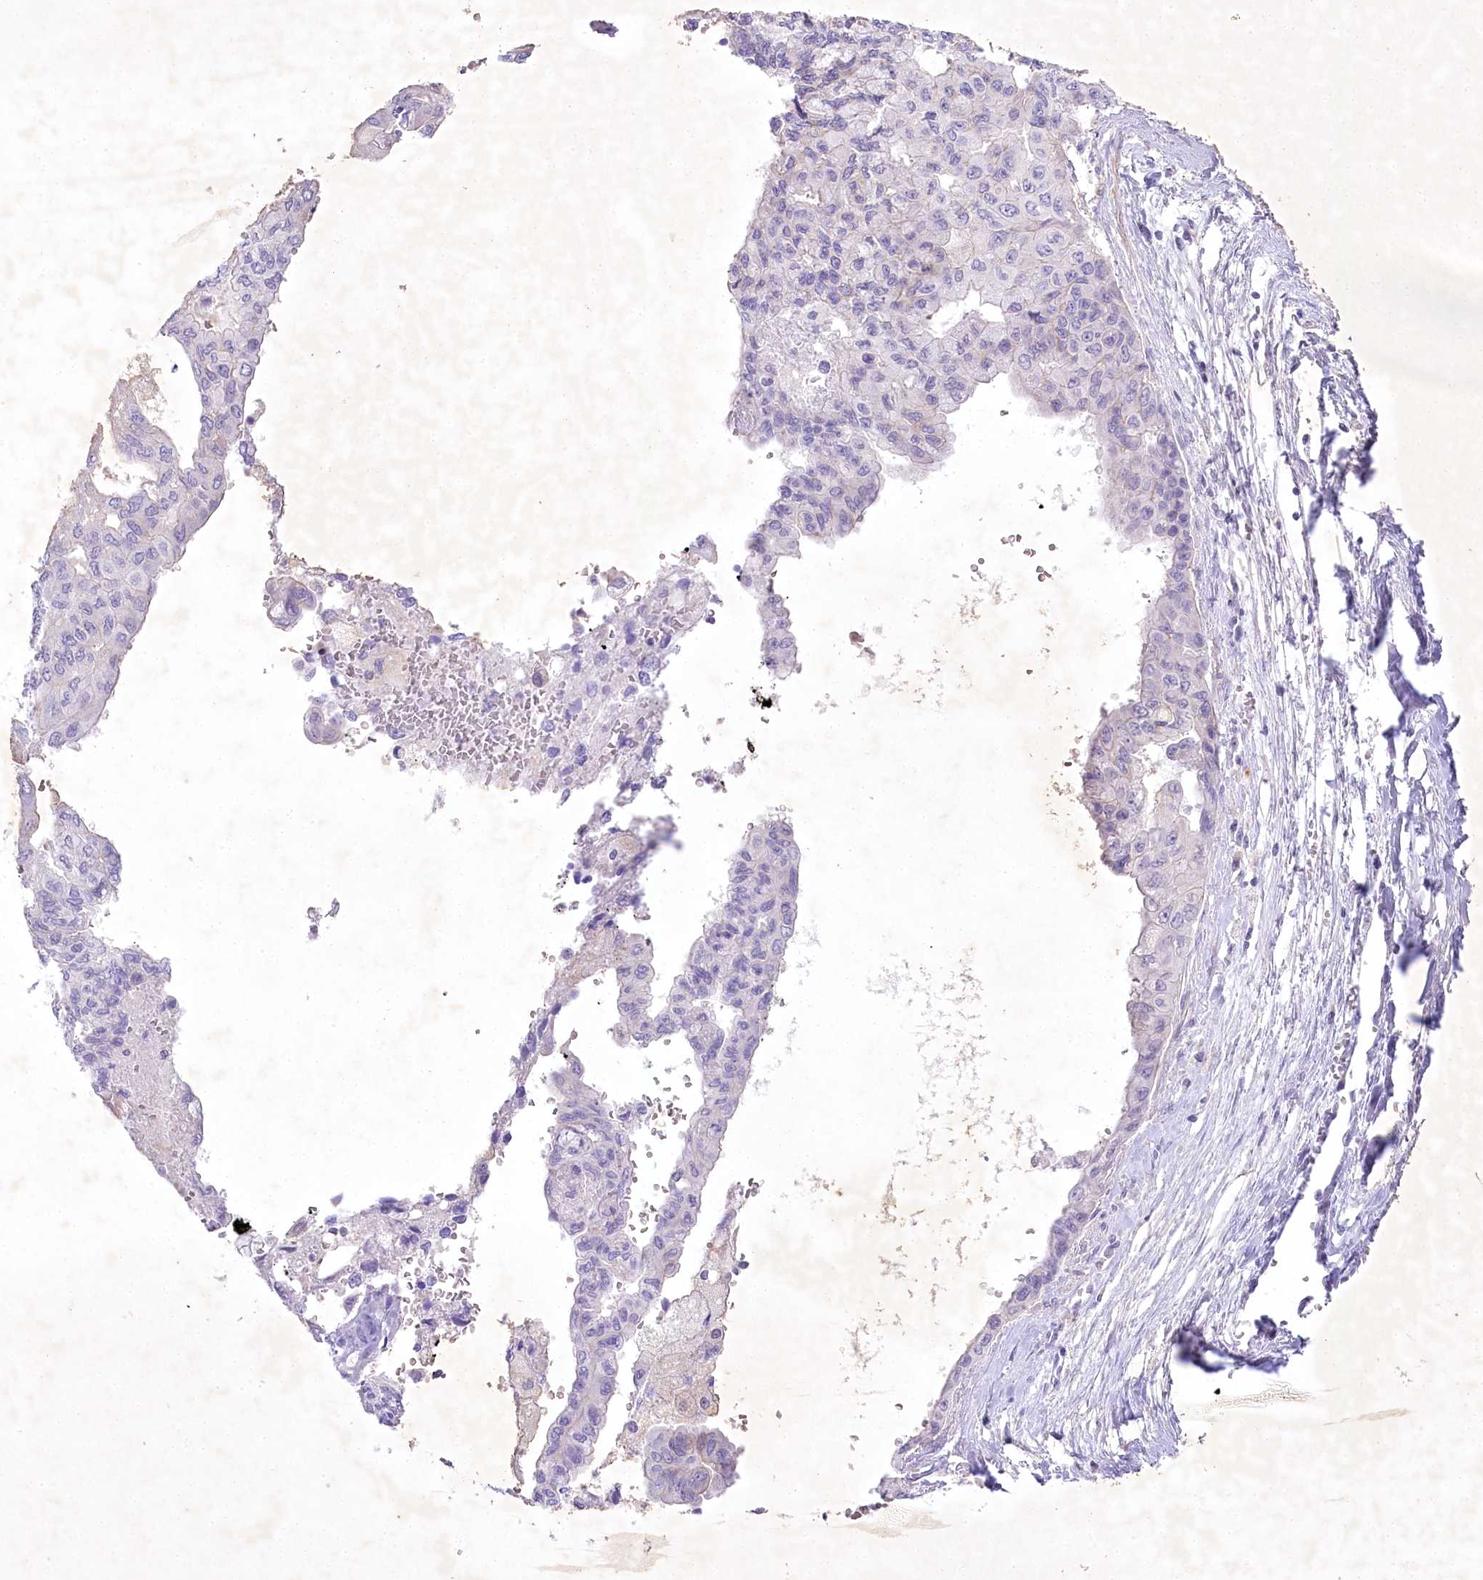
{"staining": {"intensity": "negative", "quantity": "none", "location": "none"}, "tissue": "pancreatic cancer", "cell_type": "Tumor cells", "image_type": "cancer", "snomed": [{"axis": "morphology", "description": "Adenocarcinoma, NOS"}, {"axis": "topography", "description": "Pancreas"}], "caption": "High power microscopy photomicrograph of an IHC micrograph of adenocarcinoma (pancreatic), revealing no significant staining in tumor cells. (Brightfield microscopy of DAB (3,3'-diaminobenzidine) IHC at high magnification).", "gene": "MYOZ1", "patient": {"sex": "male", "age": 51}}